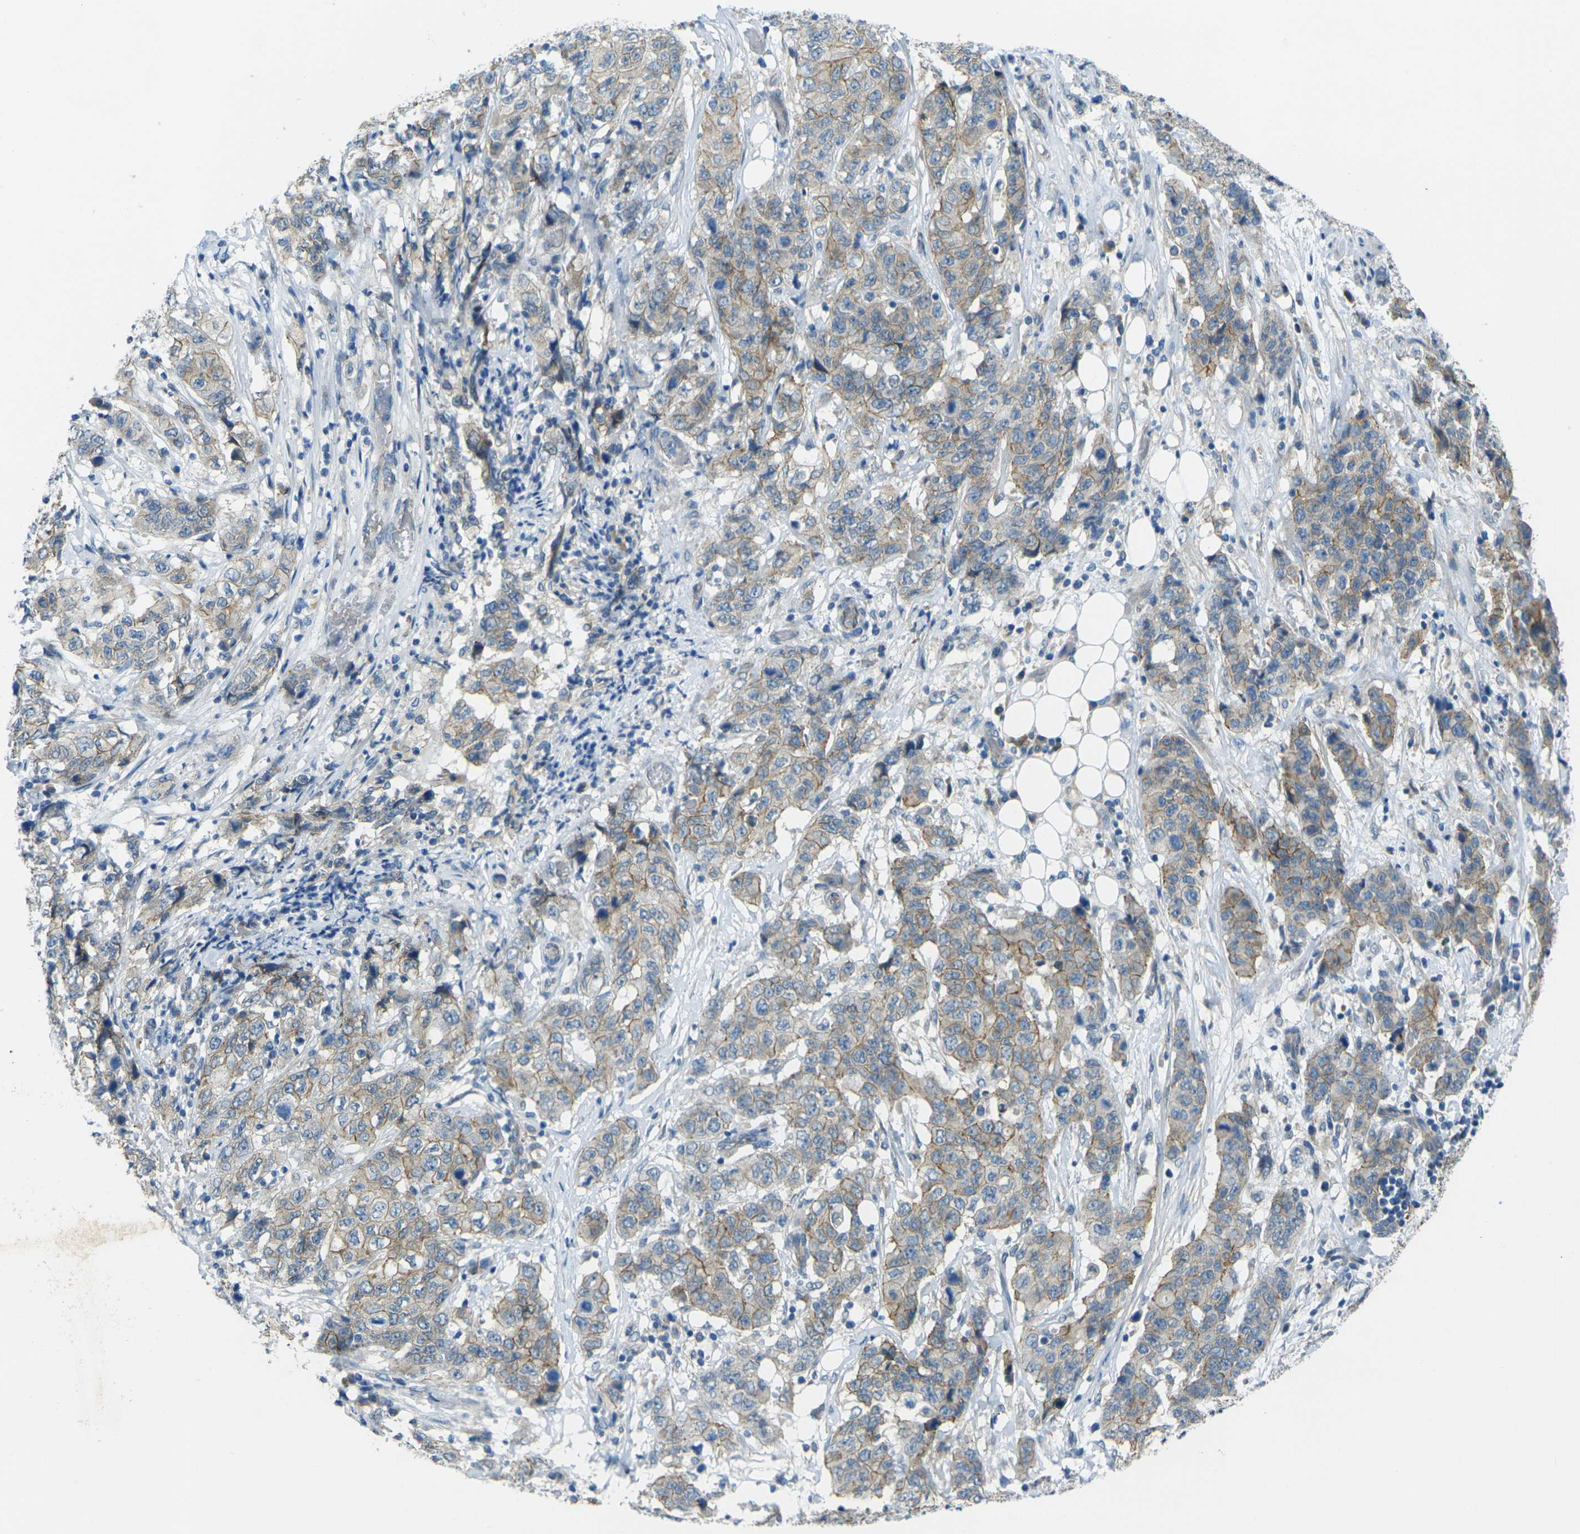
{"staining": {"intensity": "weak", "quantity": "25%-75%", "location": "cytoplasmic/membranous"}, "tissue": "stomach cancer", "cell_type": "Tumor cells", "image_type": "cancer", "snomed": [{"axis": "morphology", "description": "Adenocarcinoma, NOS"}, {"axis": "topography", "description": "Stomach"}], "caption": "Immunohistochemistry (IHC) (DAB (3,3'-diaminobenzidine)) staining of human stomach cancer displays weak cytoplasmic/membranous protein positivity in approximately 25%-75% of tumor cells. (Brightfield microscopy of DAB IHC at high magnification).", "gene": "RHBDD1", "patient": {"sex": "male", "age": 48}}